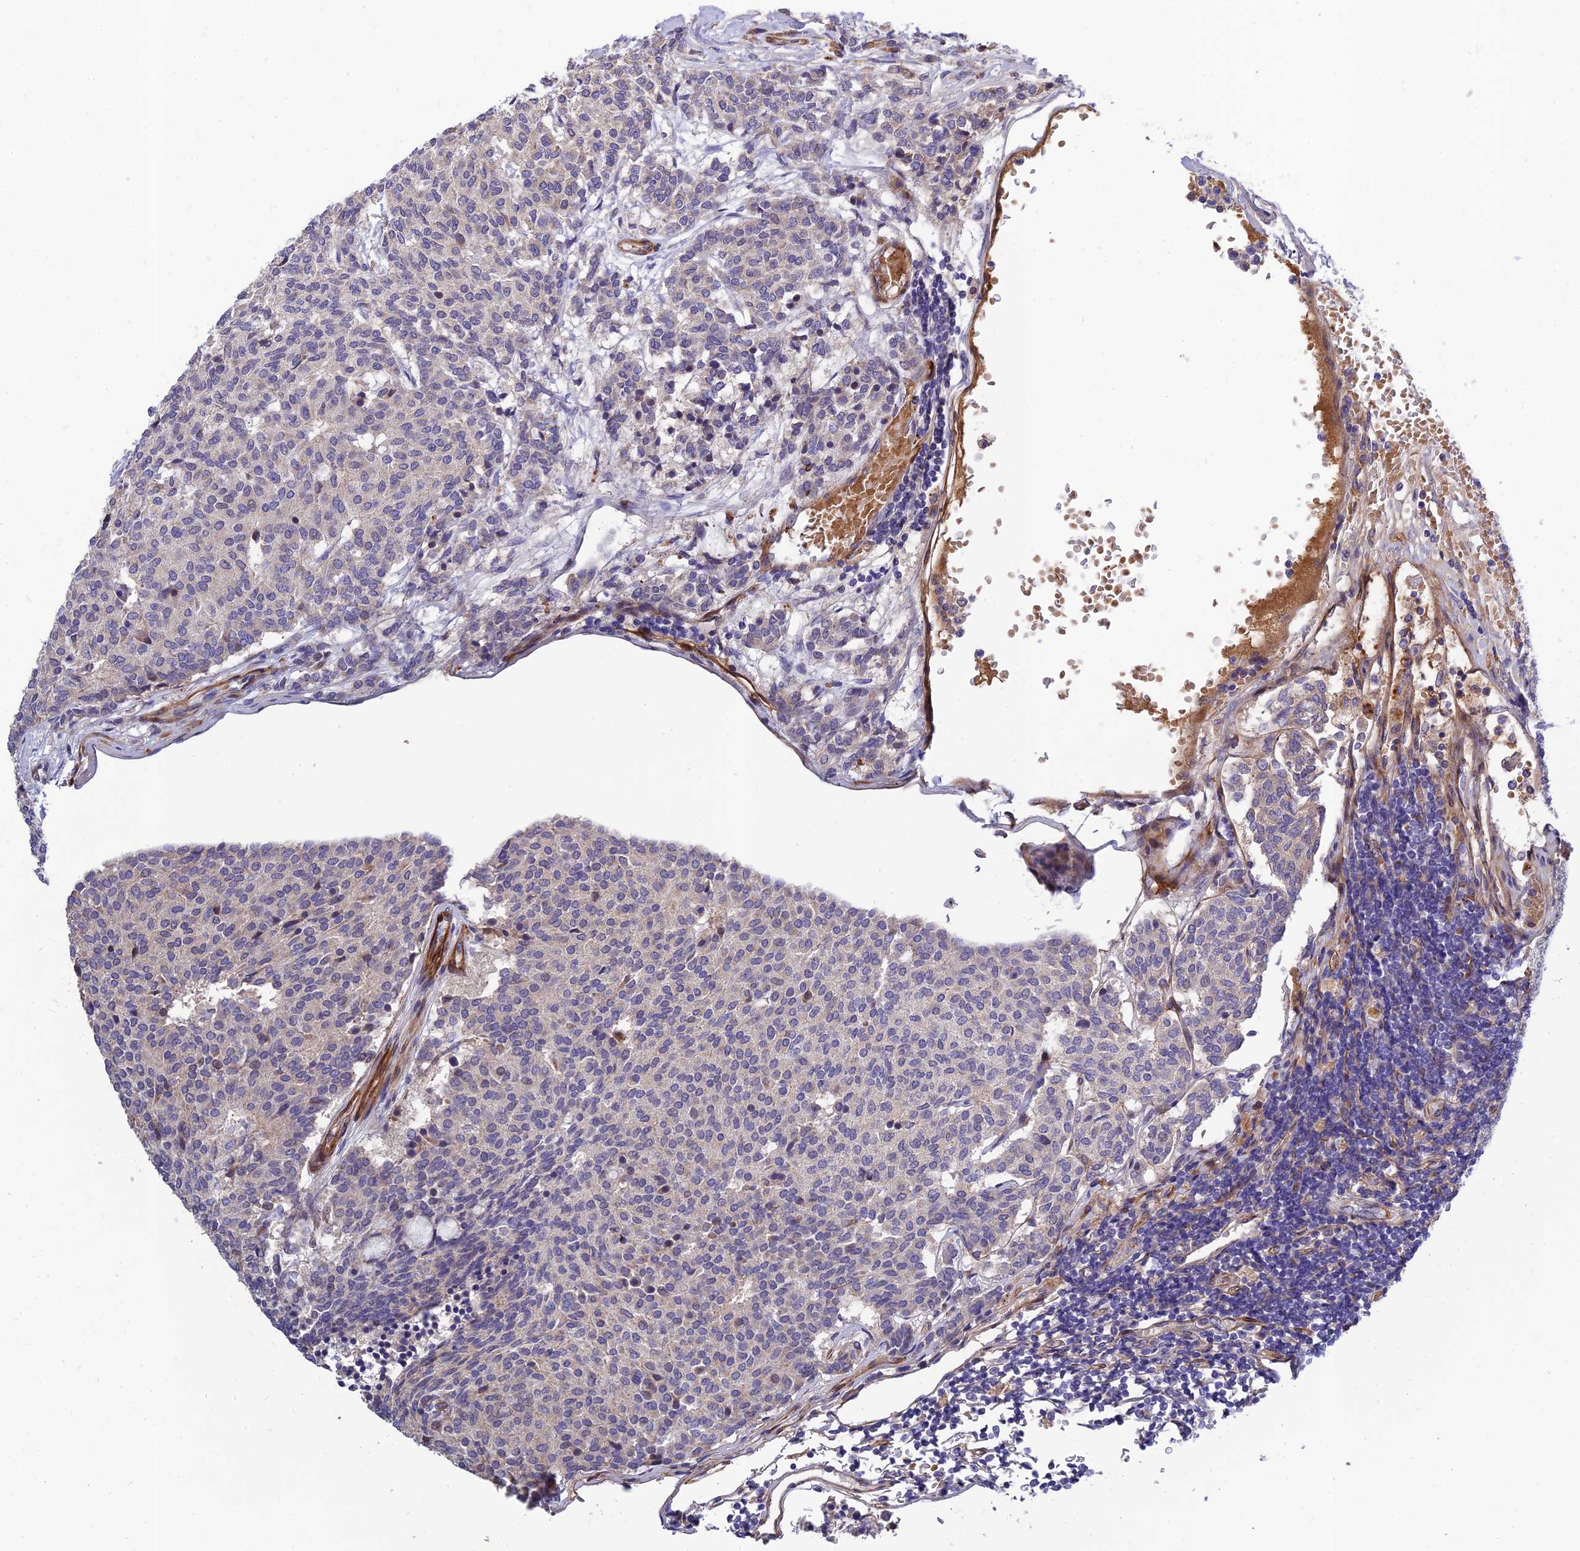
{"staining": {"intensity": "negative", "quantity": "none", "location": "none"}, "tissue": "carcinoid", "cell_type": "Tumor cells", "image_type": "cancer", "snomed": [{"axis": "morphology", "description": "Carcinoid, malignant, NOS"}, {"axis": "topography", "description": "Pancreas"}], "caption": "The image reveals no significant expression in tumor cells of malignant carcinoid.", "gene": "MRPL35", "patient": {"sex": "female", "age": 54}}